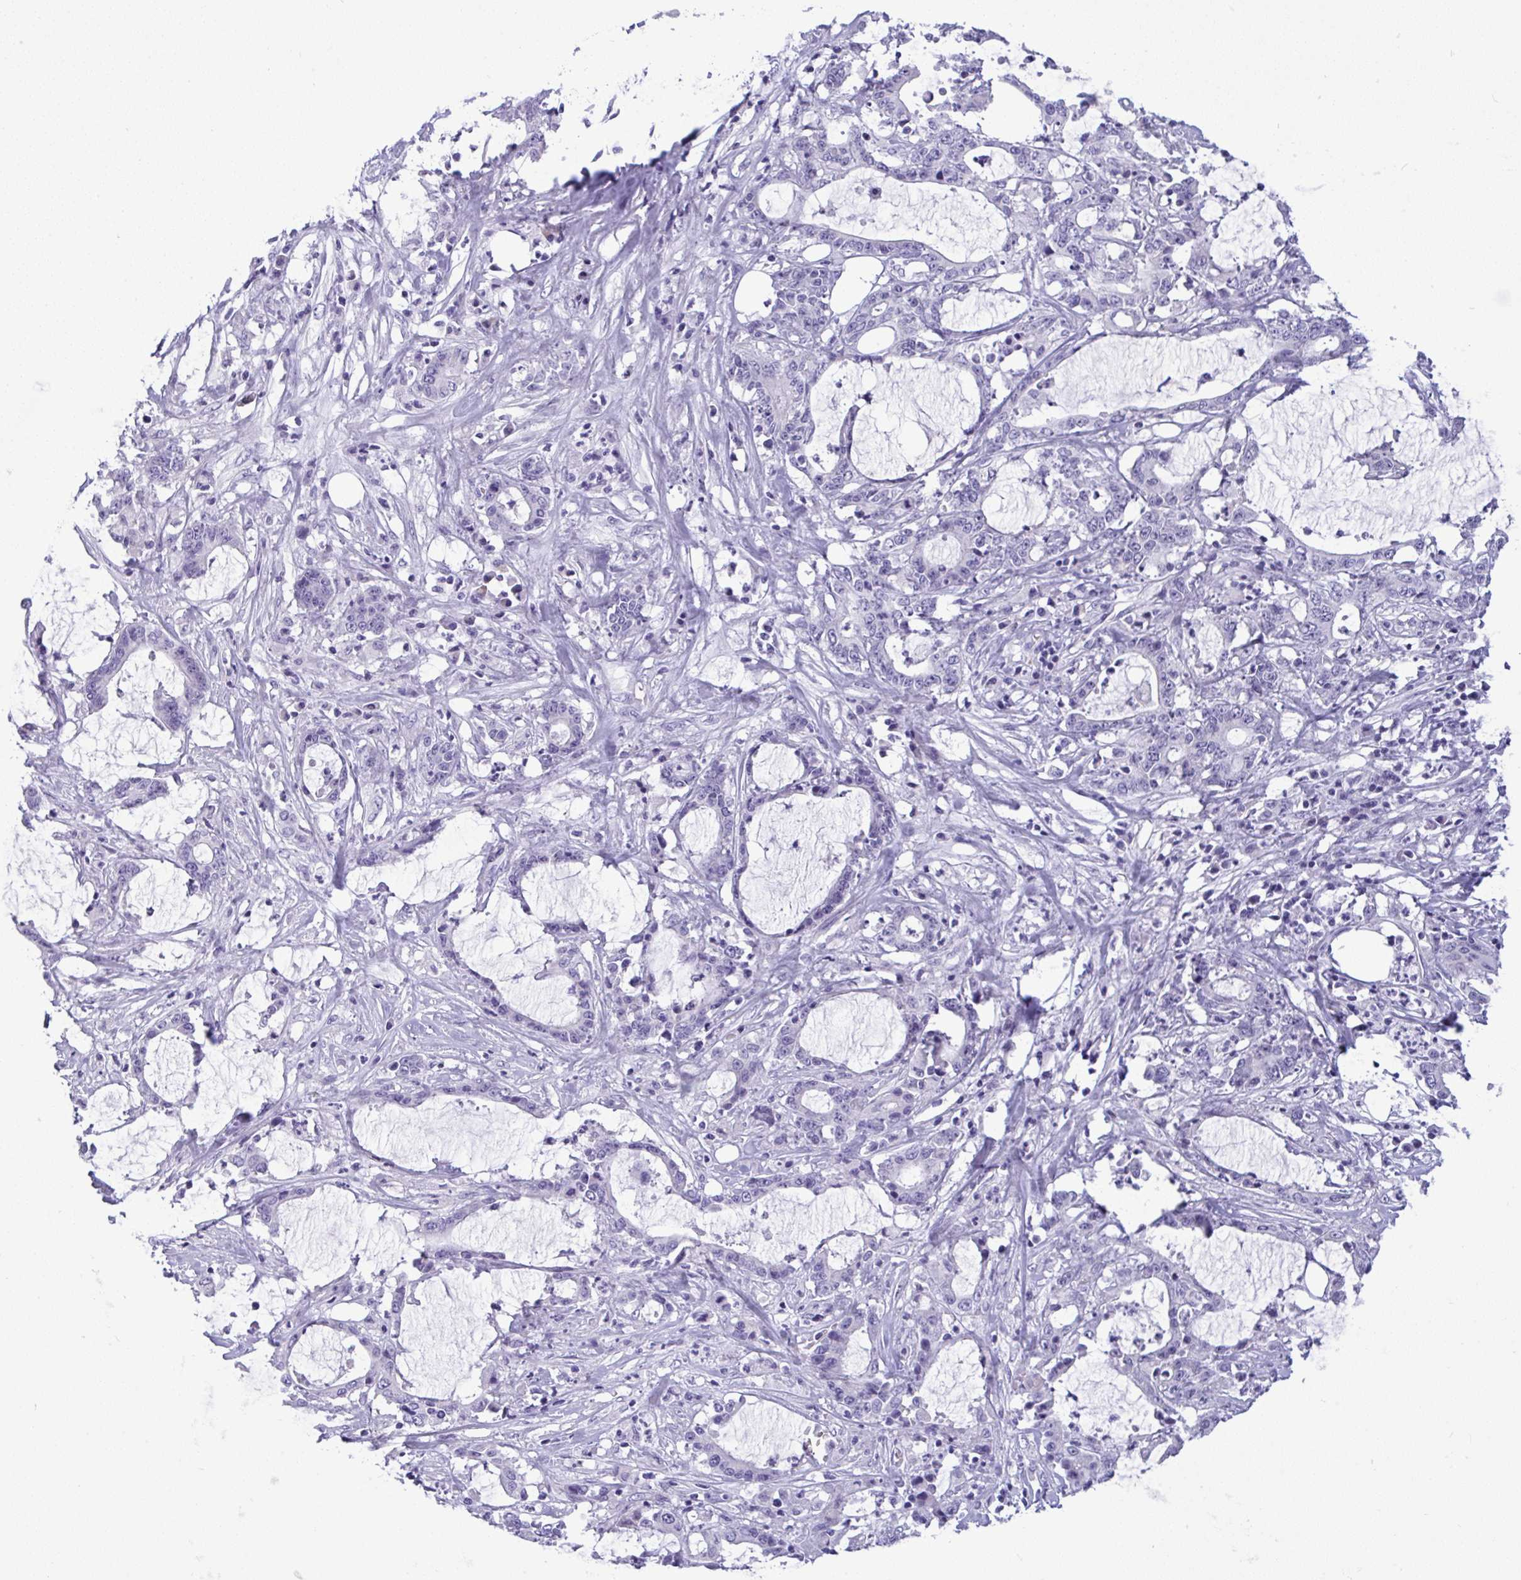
{"staining": {"intensity": "negative", "quantity": "none", "location": "none"}, "tissue": "stomach cancer", "cell_type": "Tumor cells", "image_type": "cancer", "snomed": [{"axis": "morphology", "description": "Adenocarcinoma, NOS"}, {"axis": "topography", "description": "Stomach, upper"}], "caption": "There is no significant staining in tumor cells of stomach cancer.", "gene": "YBX2", "patient": {"sex": "male", "age": 68}}